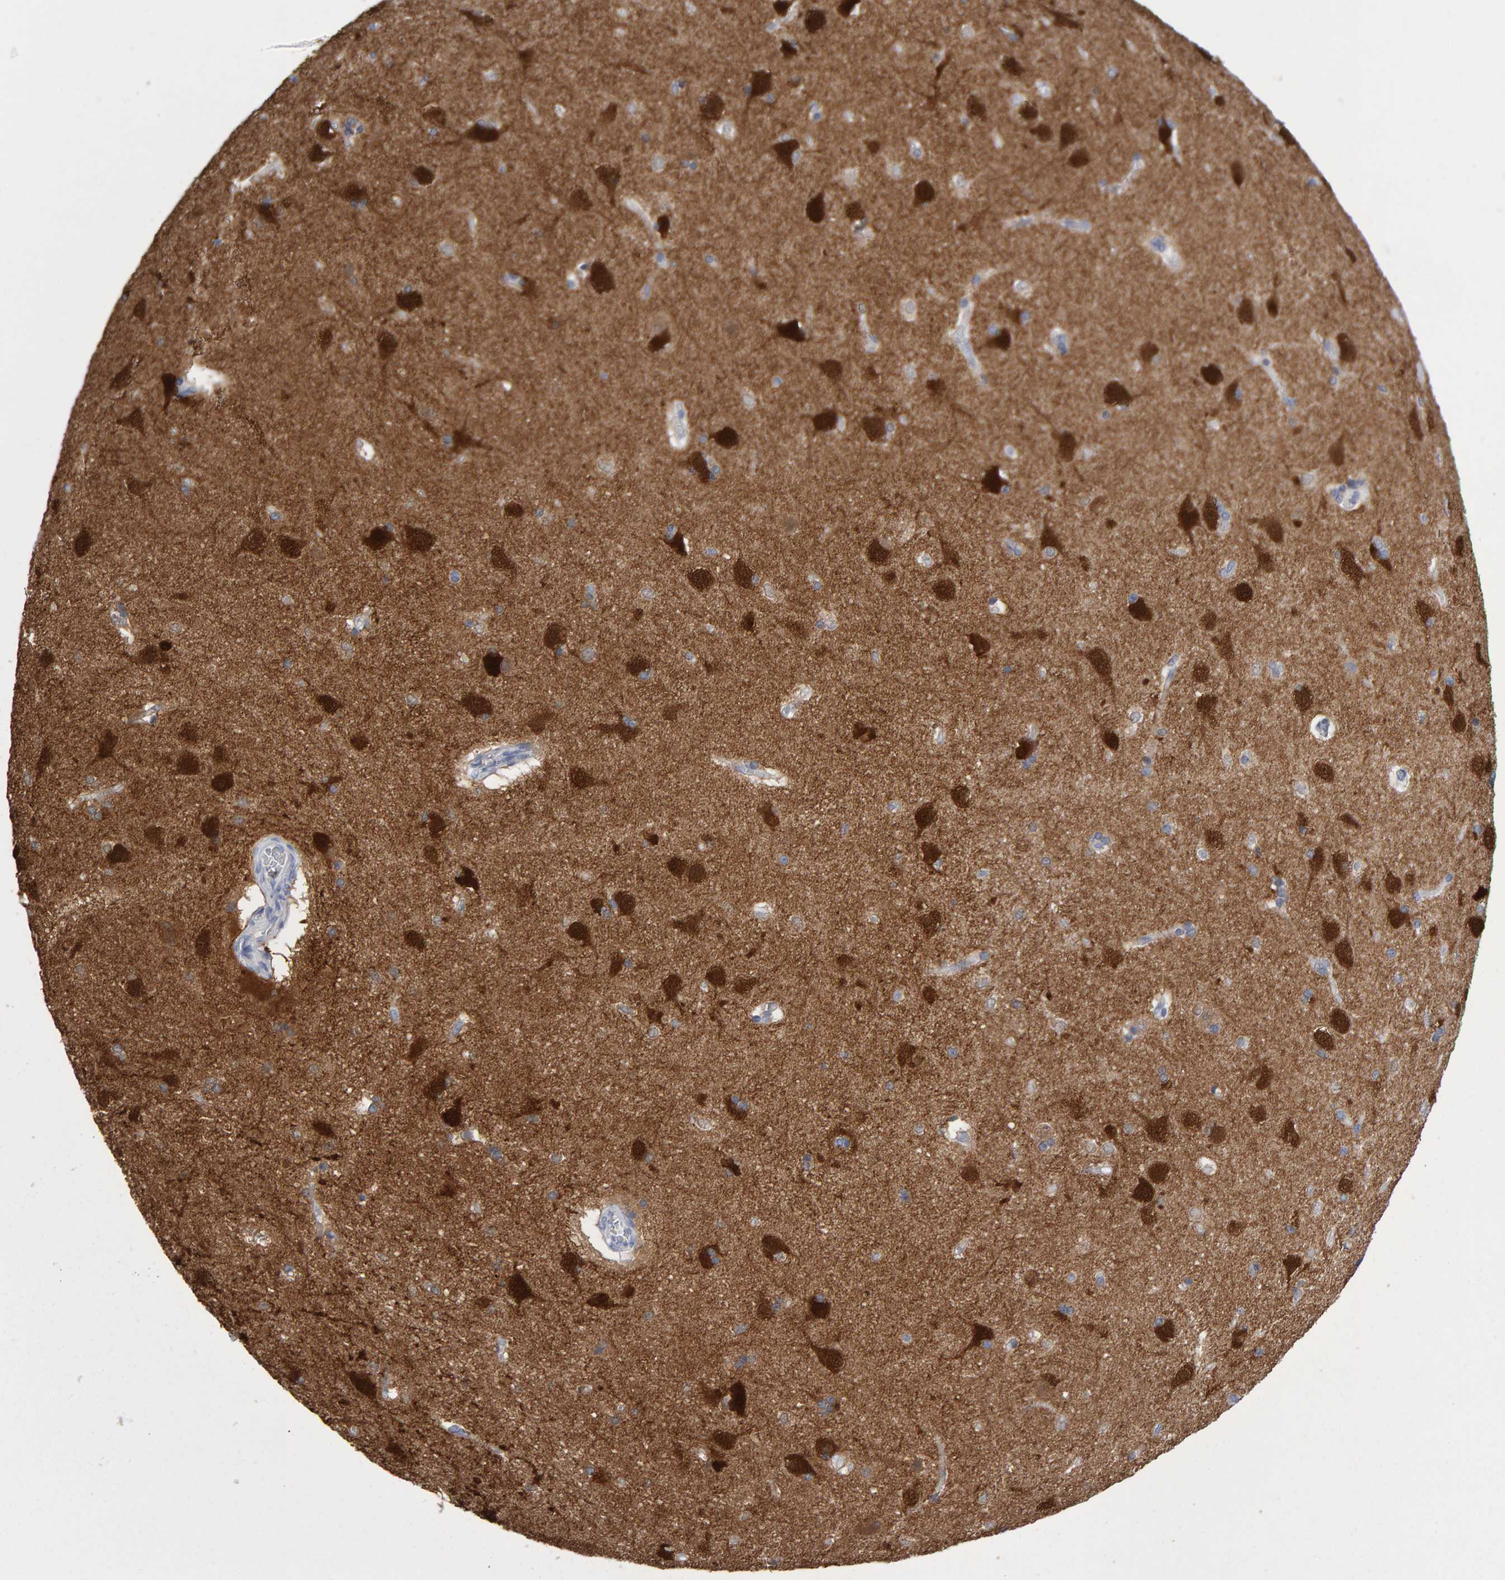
{"staining": {"intensity": "negative", "quantity": "none", "location": "none"}, "tissue": "caudate", "cell_type": "Glial cells", "image_type": "normal", "snomed": [{"axis": "morphology", "description": "Normal tissue, NOS"}, {"axis": "topography", "description": "Lateral ventricle wall"}], "caption": "This is an immunohistochemistry (IHC) histopathology image of benign human caudate. There is no staining in glial cells.", "gene": "NCDN", "patient": {"sex": "female", "age": 19}}